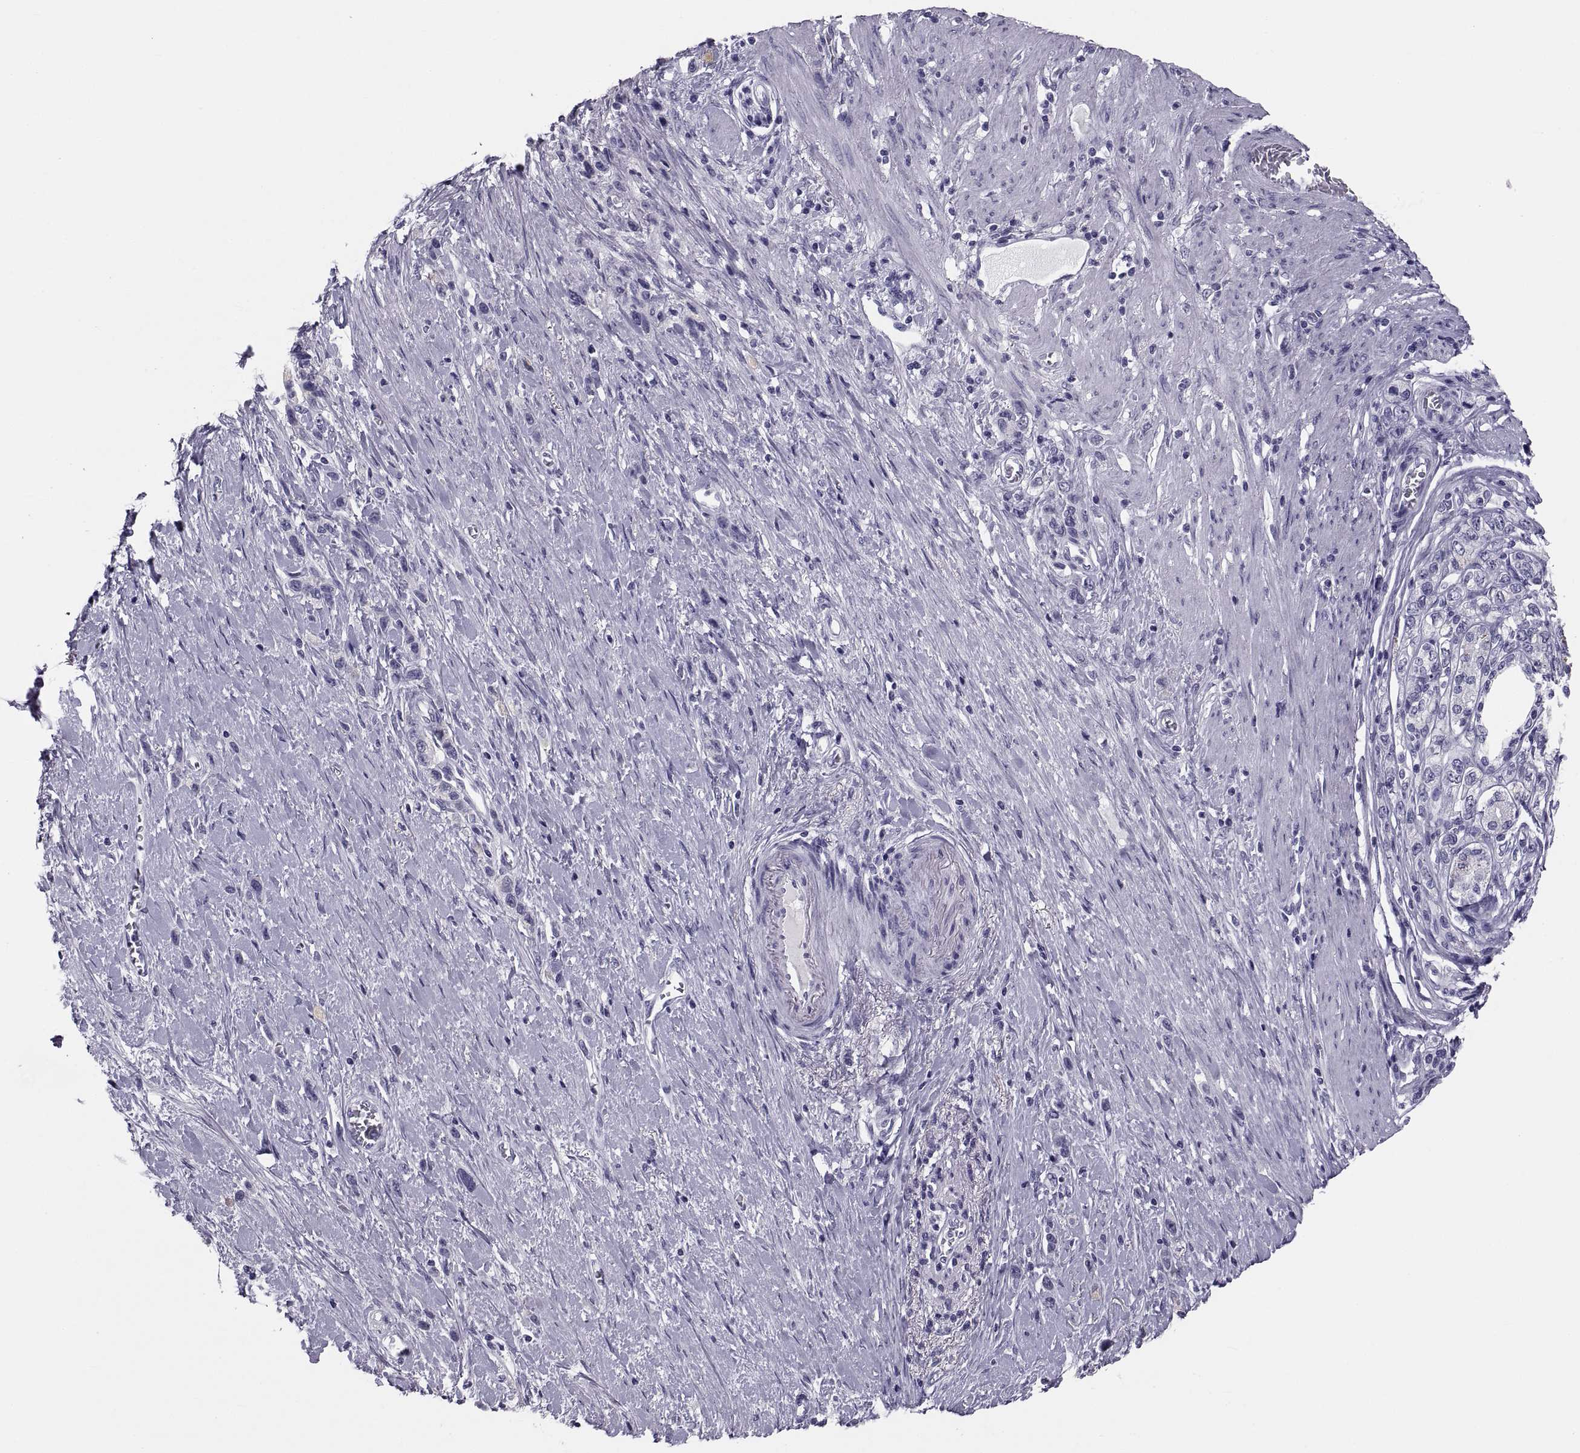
{"staining": {"intensity": "negative", "quantity": "none", "location": "none"}, "tissue": "stomach cancer", "cell_type": "Tumor cells", "image_type": "cancer", "snomed": [{"axis": "morphology", "description": "Normal tissue, NOS"}, {"axis": "morphology", "description": "Adenocarcinoma, NOS"}, {"axis": "morphology", "description": "Adenocarcinoma, High grade"}, {"axis": "topography", "description": "Stomach, upper"}, {"axis": "topography", "description": "Stomach"}], "caption": "Protein analysis of adenocarcinoma (high-grade) (stomach) displays no significant staining in tumor cells.", "gene": "CRISP1", "patient": {"sex": "female", "age": 65}}